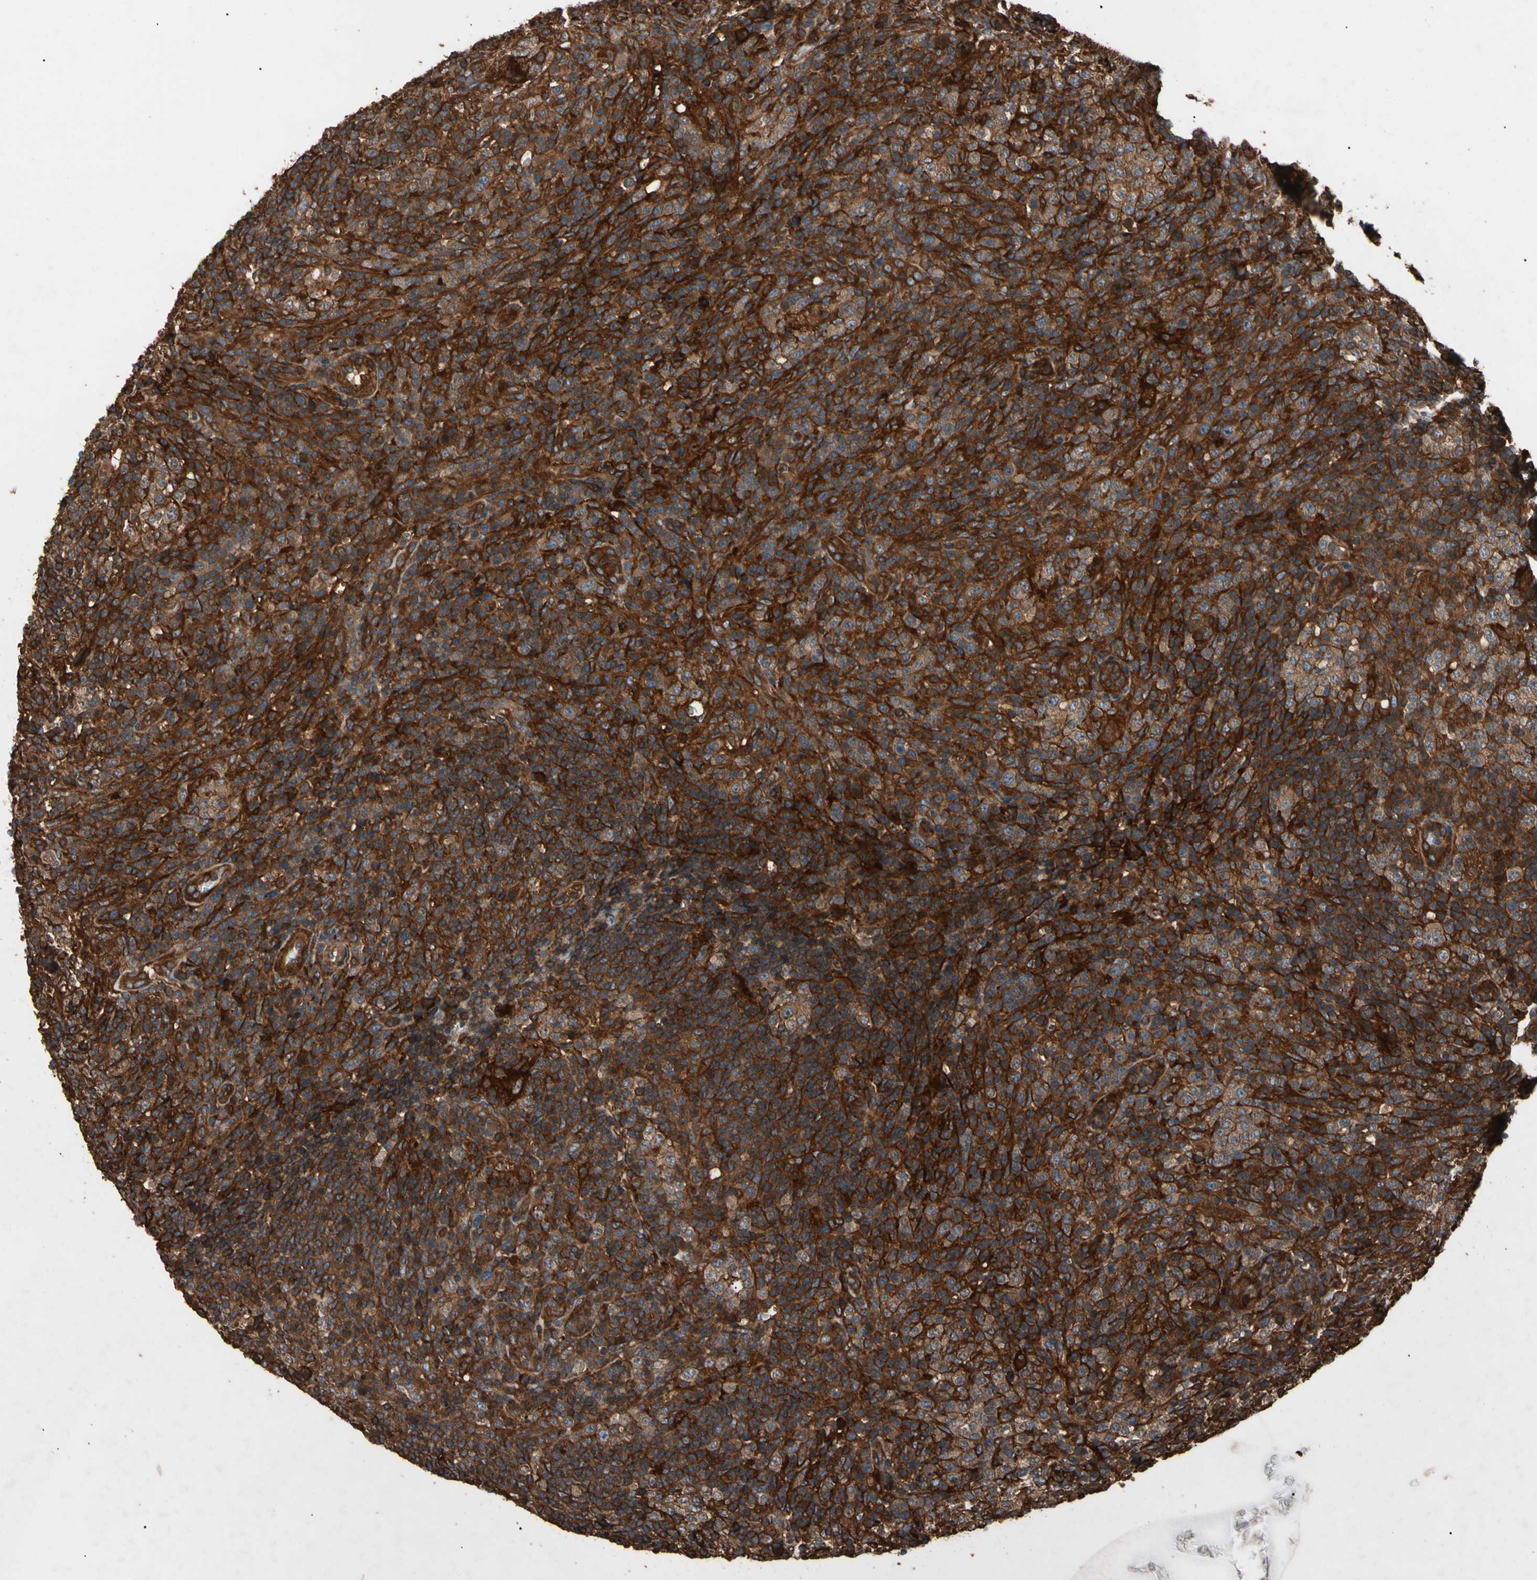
{"staining": {"intensity": "strong", "quantity": ">75%", "location": "cytoplasmic/membranous"}, "tissue": "lymphoma", "cell_type": "Tumor cells", "image_type": "cancer", "snomed": [{"axis": "morphology", "description": "Malignant lymphoma, non-Hodgkin's type, High grade"}, {"axis": "topography", "description": "Lymph node"}], "caption": "This photomicrograph exhibits lymphoma stained with immunohistochemistry to label a protein in brown. The cytoplasmic/membranous of tumor cells show strong positivity for the protein. Nuclei are counter-stained blue.", "gene": "AGBL2", "patient": {"sex": "female", "age": 76}}